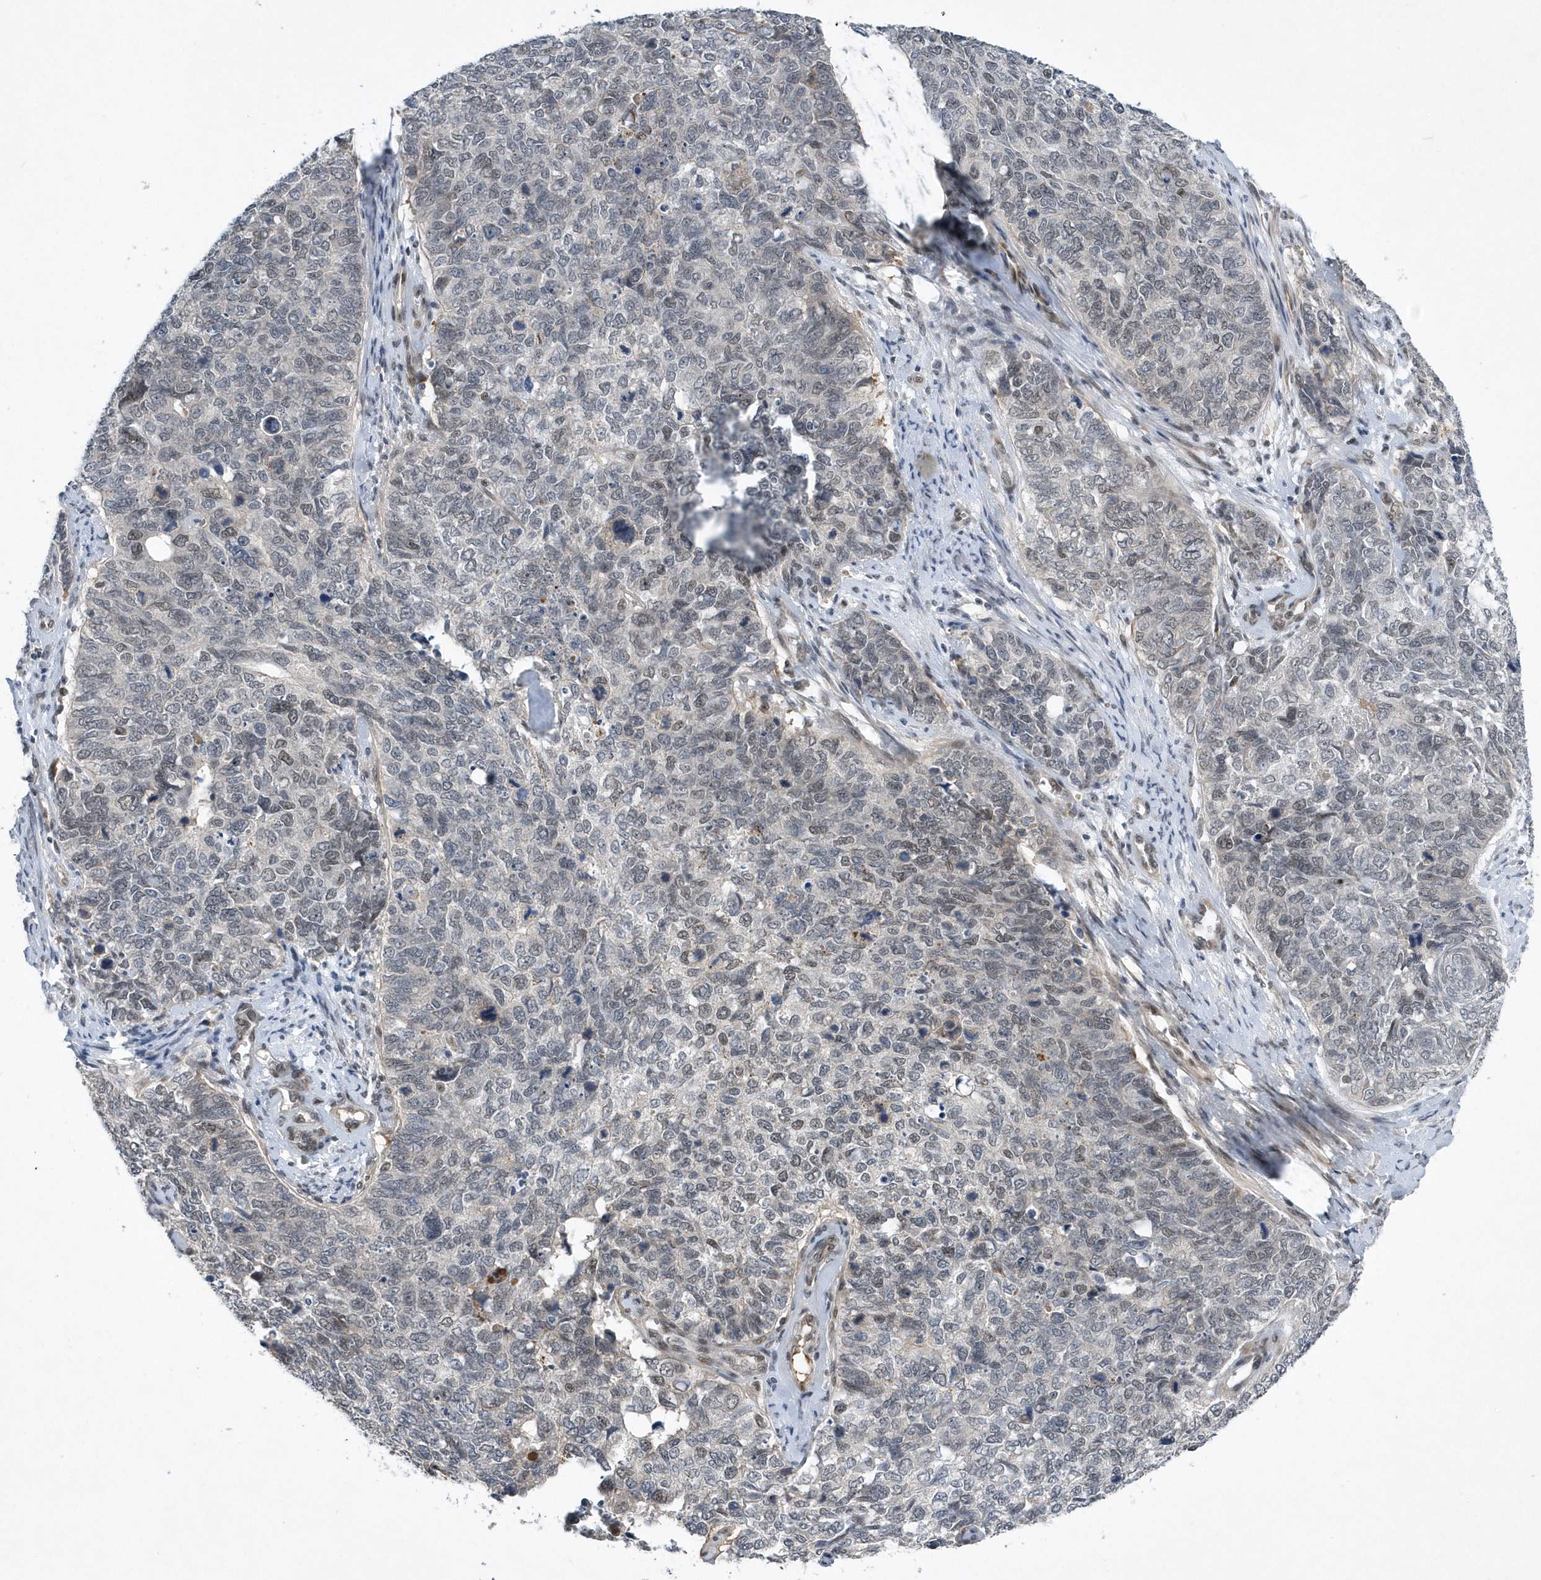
{"staining": {"intensity": "negative", "quantity": "none", "location": "none"}, "tissue": "cervical cancer", "cell_type": "Tumor cells", "image_type": "cancer", "snomed": [{"axis": "morphology", "description": "Squamous cell carcinoma, NOS"}, {"axis": "topography", "description": "Cervix"}], "caption": "Tumor cells show no significant positivity in cervical squamous cell carcinoma. (IHC, brightfield microscopy, high magnification).", "gene": "FAM217A", "patient": {"sex": "female", "age": 63}}